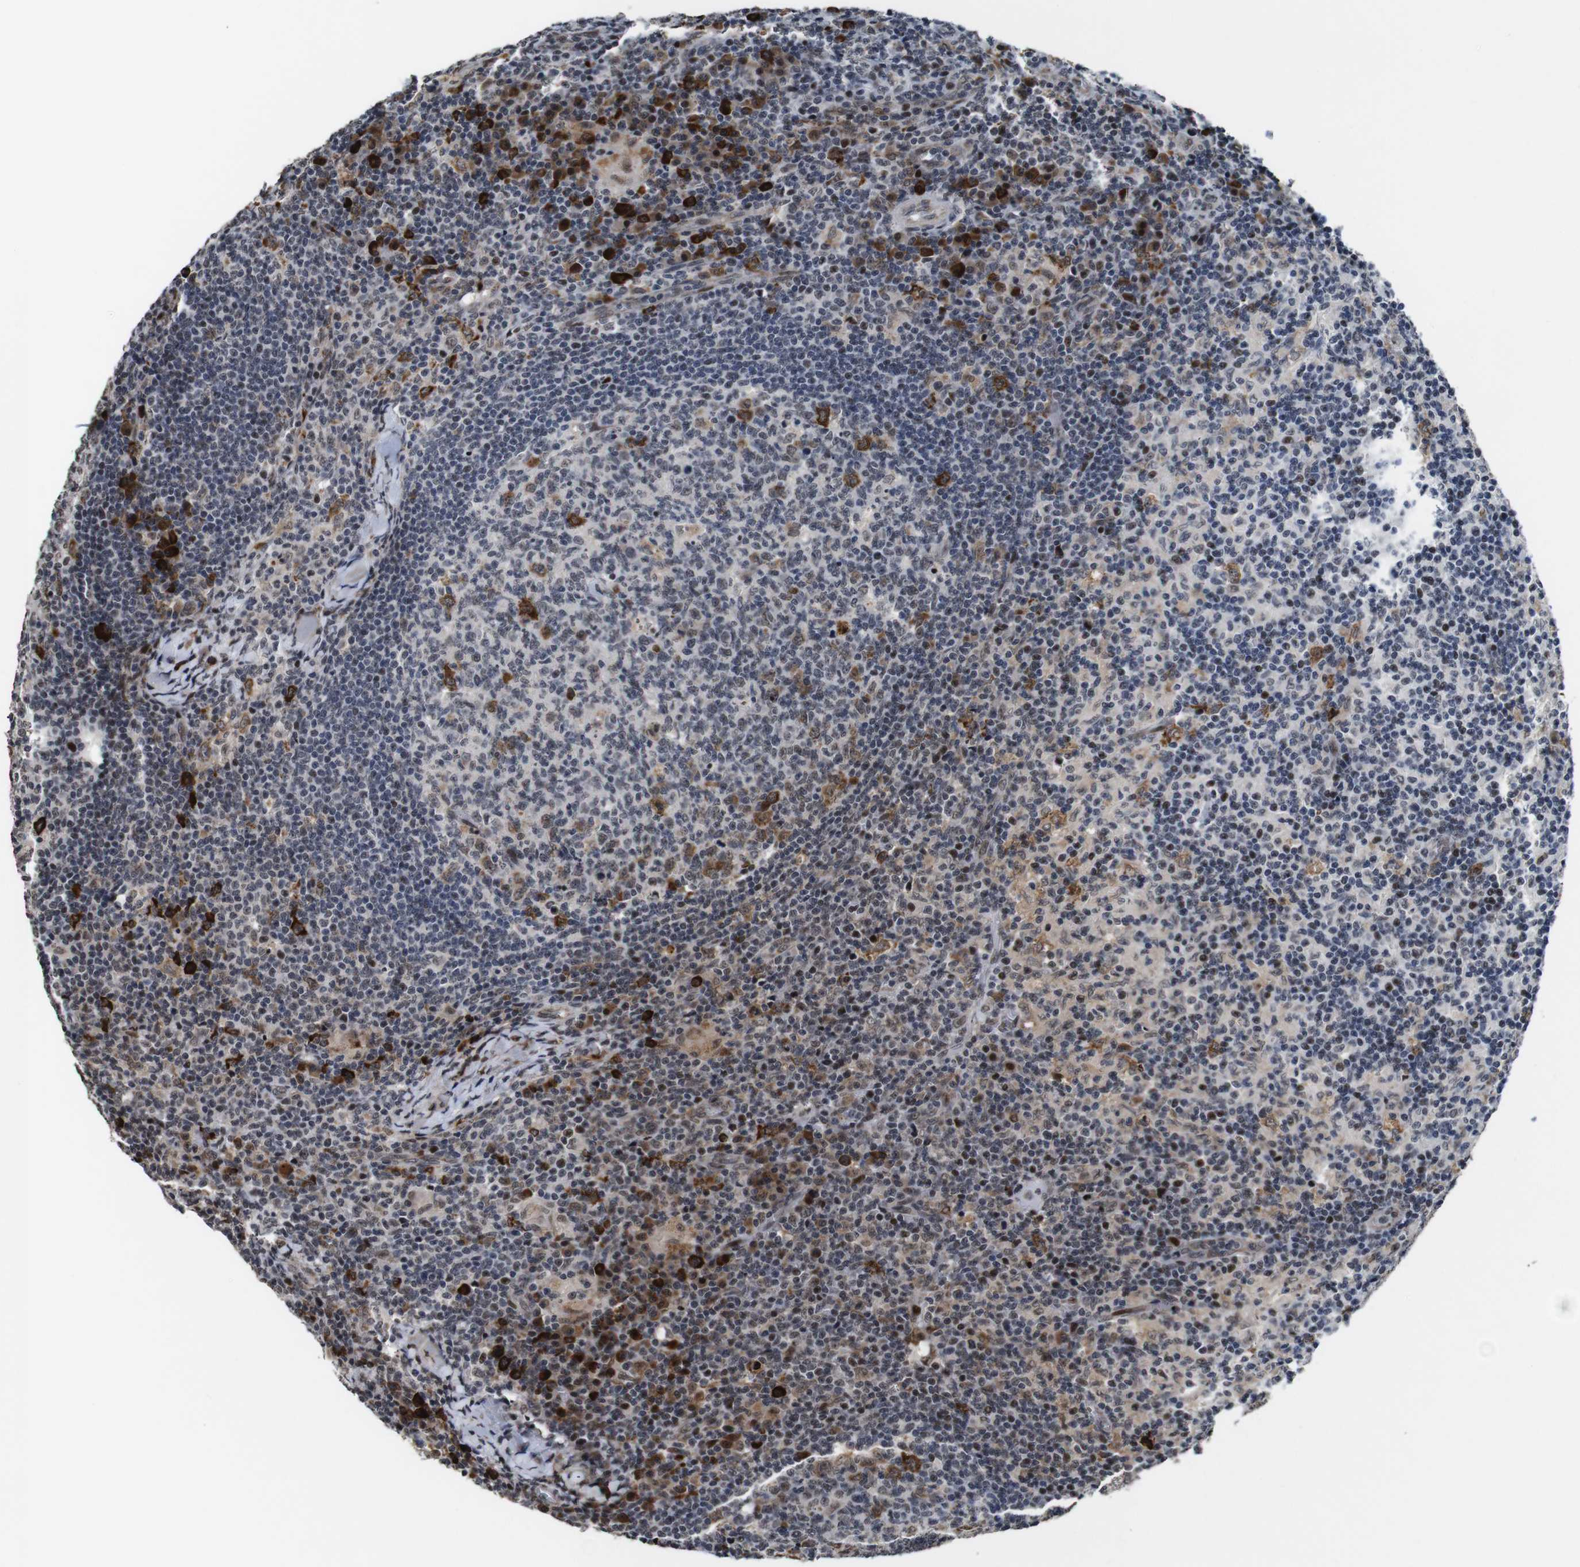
{"staining": {"intensity": "strong", "quantity": "<25%", "location": "cytoplasmic/membranous"}, "tissue": "lymph node", "cell_type": "Germinal center cells", "image_type": "normal", "snomed": [{"axis": "morphology", "description": "Normal tissue, NOS"}, {"axis": "morphology", "description": "Inflammation, NOS"}, {"axis": "topography", "description": "Lymph node"}], "caption": "Lymph node was stained to show a protein in brown. There is medium levels of strong cytoplasmic/membranous staining in about <25% of germinal center cells. (DAB (3,3'-diaminobenzidine) = brown stain, brightfield microscopy at high magnification).", "gene": "EIF4G1", "patient": {"sex": "male", "age": 55}}